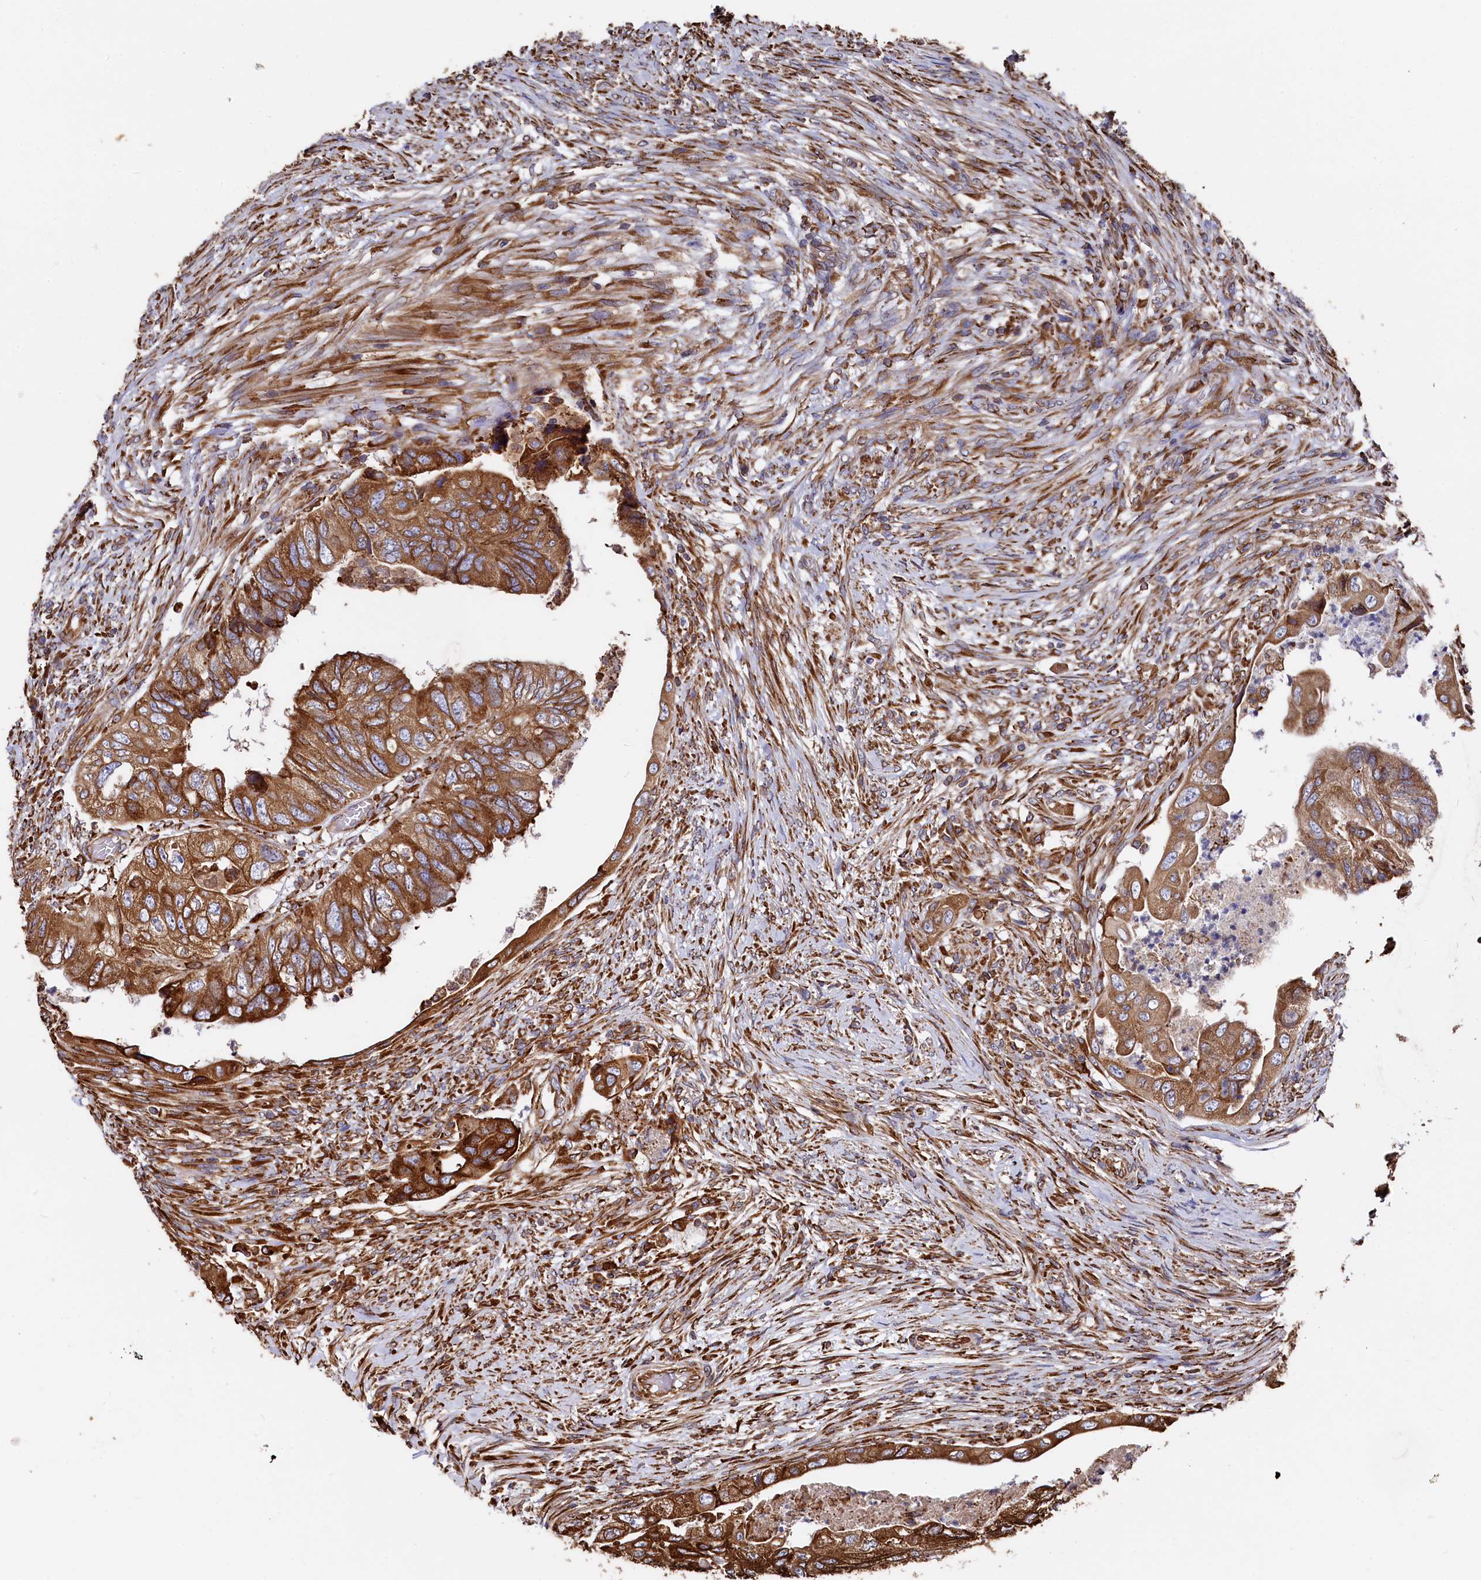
{"staining": {"intensity": "strong", "quantity": ">75%", "location": "cytoplasmic/membranous"}, "tissue": "colorectal cancer", "cell_type": "Tumor cells", "image_type": "cancer", "snomed": [{"axis": "morphology", "description": "Adenocarcinoma, NOS"}, {"axis": "topography", "description": "Rectum"}], "caption": "Colorectal cancer tissue shows strong cytoplasmic/membranous expression in approximately >75% of tumor cells The staining was performed using DAB to visualize the protein expression in brown, while the nuclei were stained in blue with hematoxylin (Magnification: 20x).", "gene": "NEURL1B", "patient": {"sex": "male", "age": 63}}